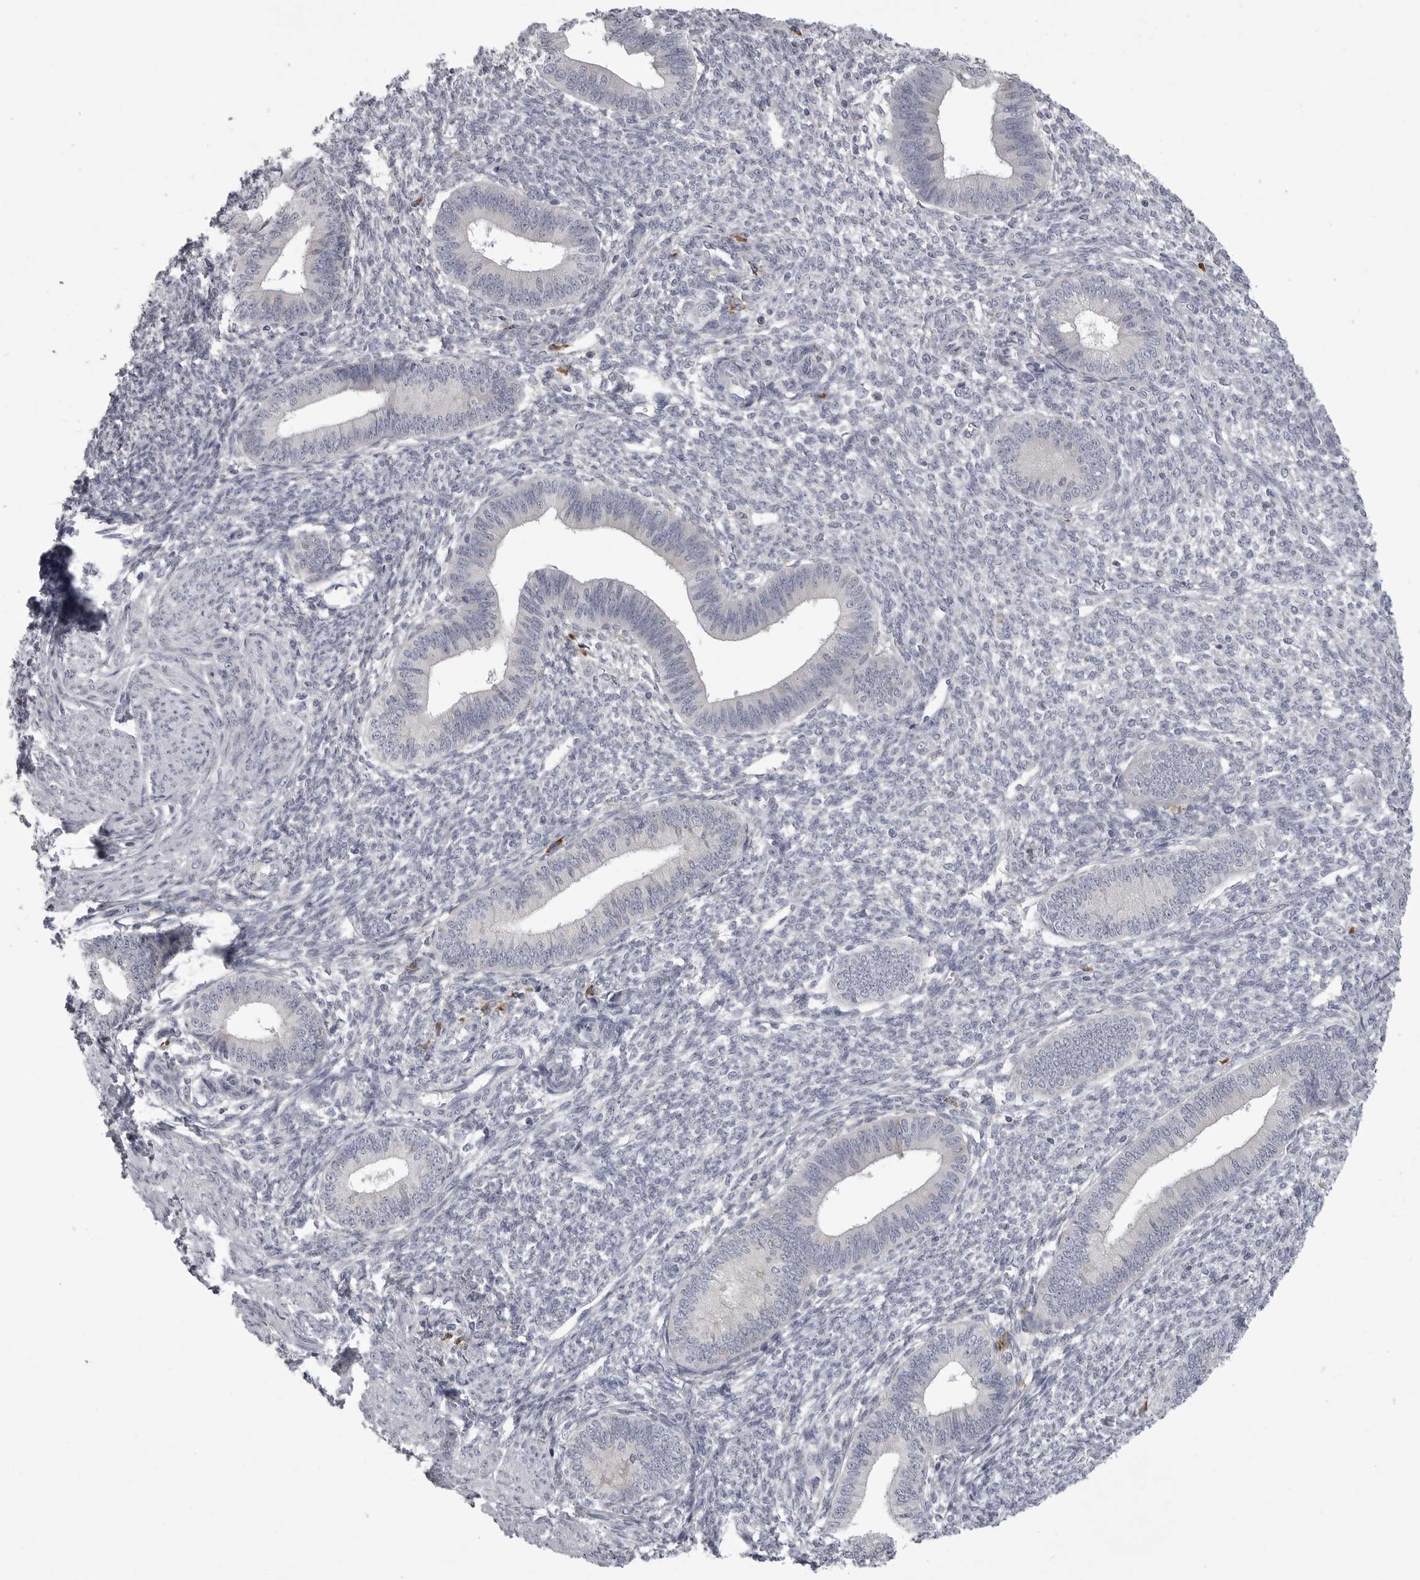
{"staining": {"intensity": "negative", "quantity": "none", "location": "none"}, "tissue": "endometrium", "cell_type": "Cells in endometrial stroma", "image_type": "normal", "snomed": [{"axis": "morphology", "description": "Normal tissue, NOS"}, {"axis": "topography", "description": "Endometrium"}], "caption": "This is an immunohistochemistry histopathology image of normal endometrium. There is no positivity in cells in endometrial stroma.", "gene": "FKBP2", "patient": {"sex": "female", "age": 46}}